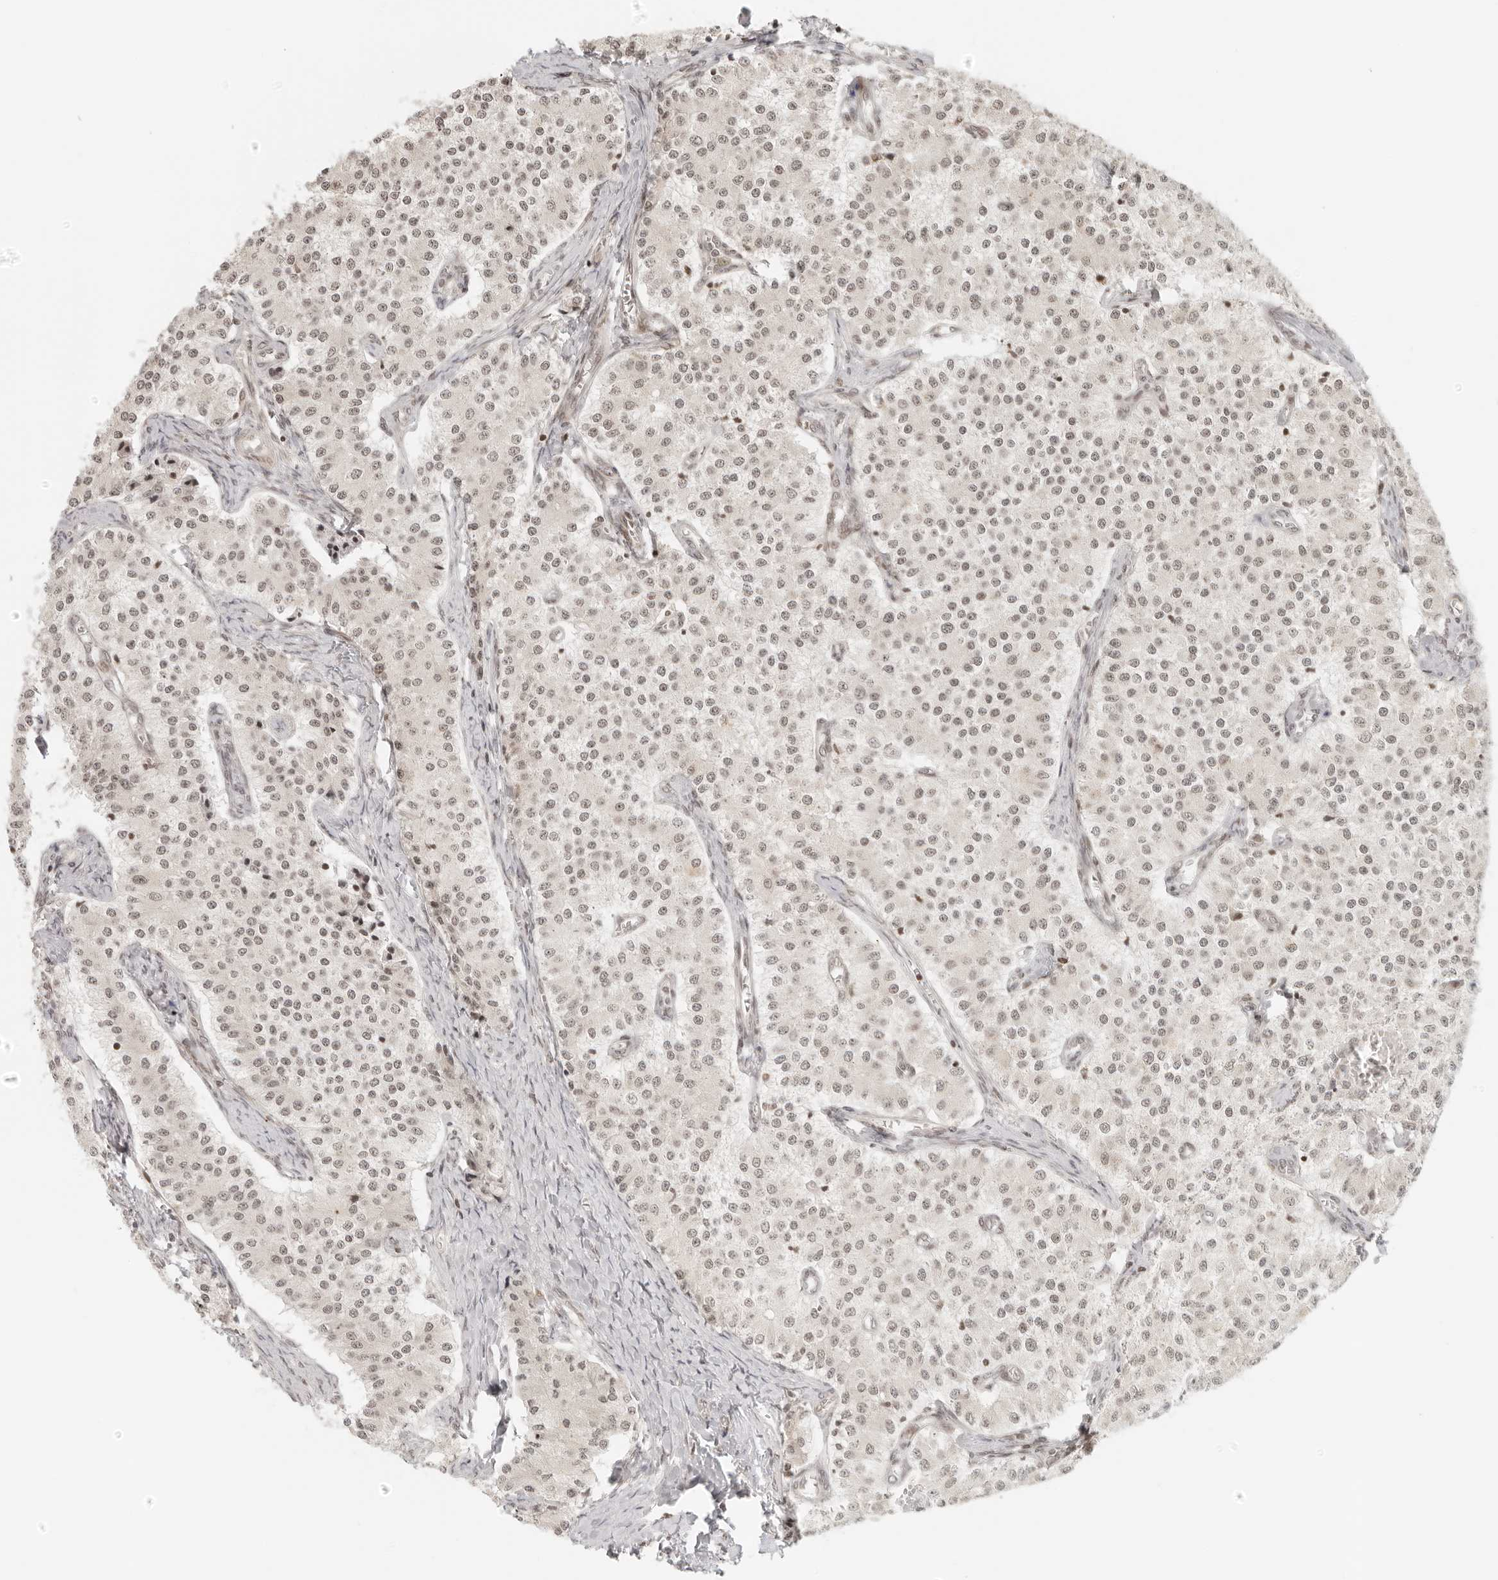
{"staining": {"intensity": "weak", "quantity": ">75%", "location": "nuclear"}, "tissue": "carcinoid", "cell_type": "Tumor cells", "image_type": "cancer", "snomed": [{"axis": "morphology", "description": "Carcinoid, malignant, NOS"}, {"axis": "topography", "description": "Colon"}], "caption": "This micrograph exhibits IHC staining of human malignant carcinoid, with low weak nuclear positivity in about >75% of tumor cells.", "gene": "ZNF407", "patient": {"sex": "female", "age": 52}}